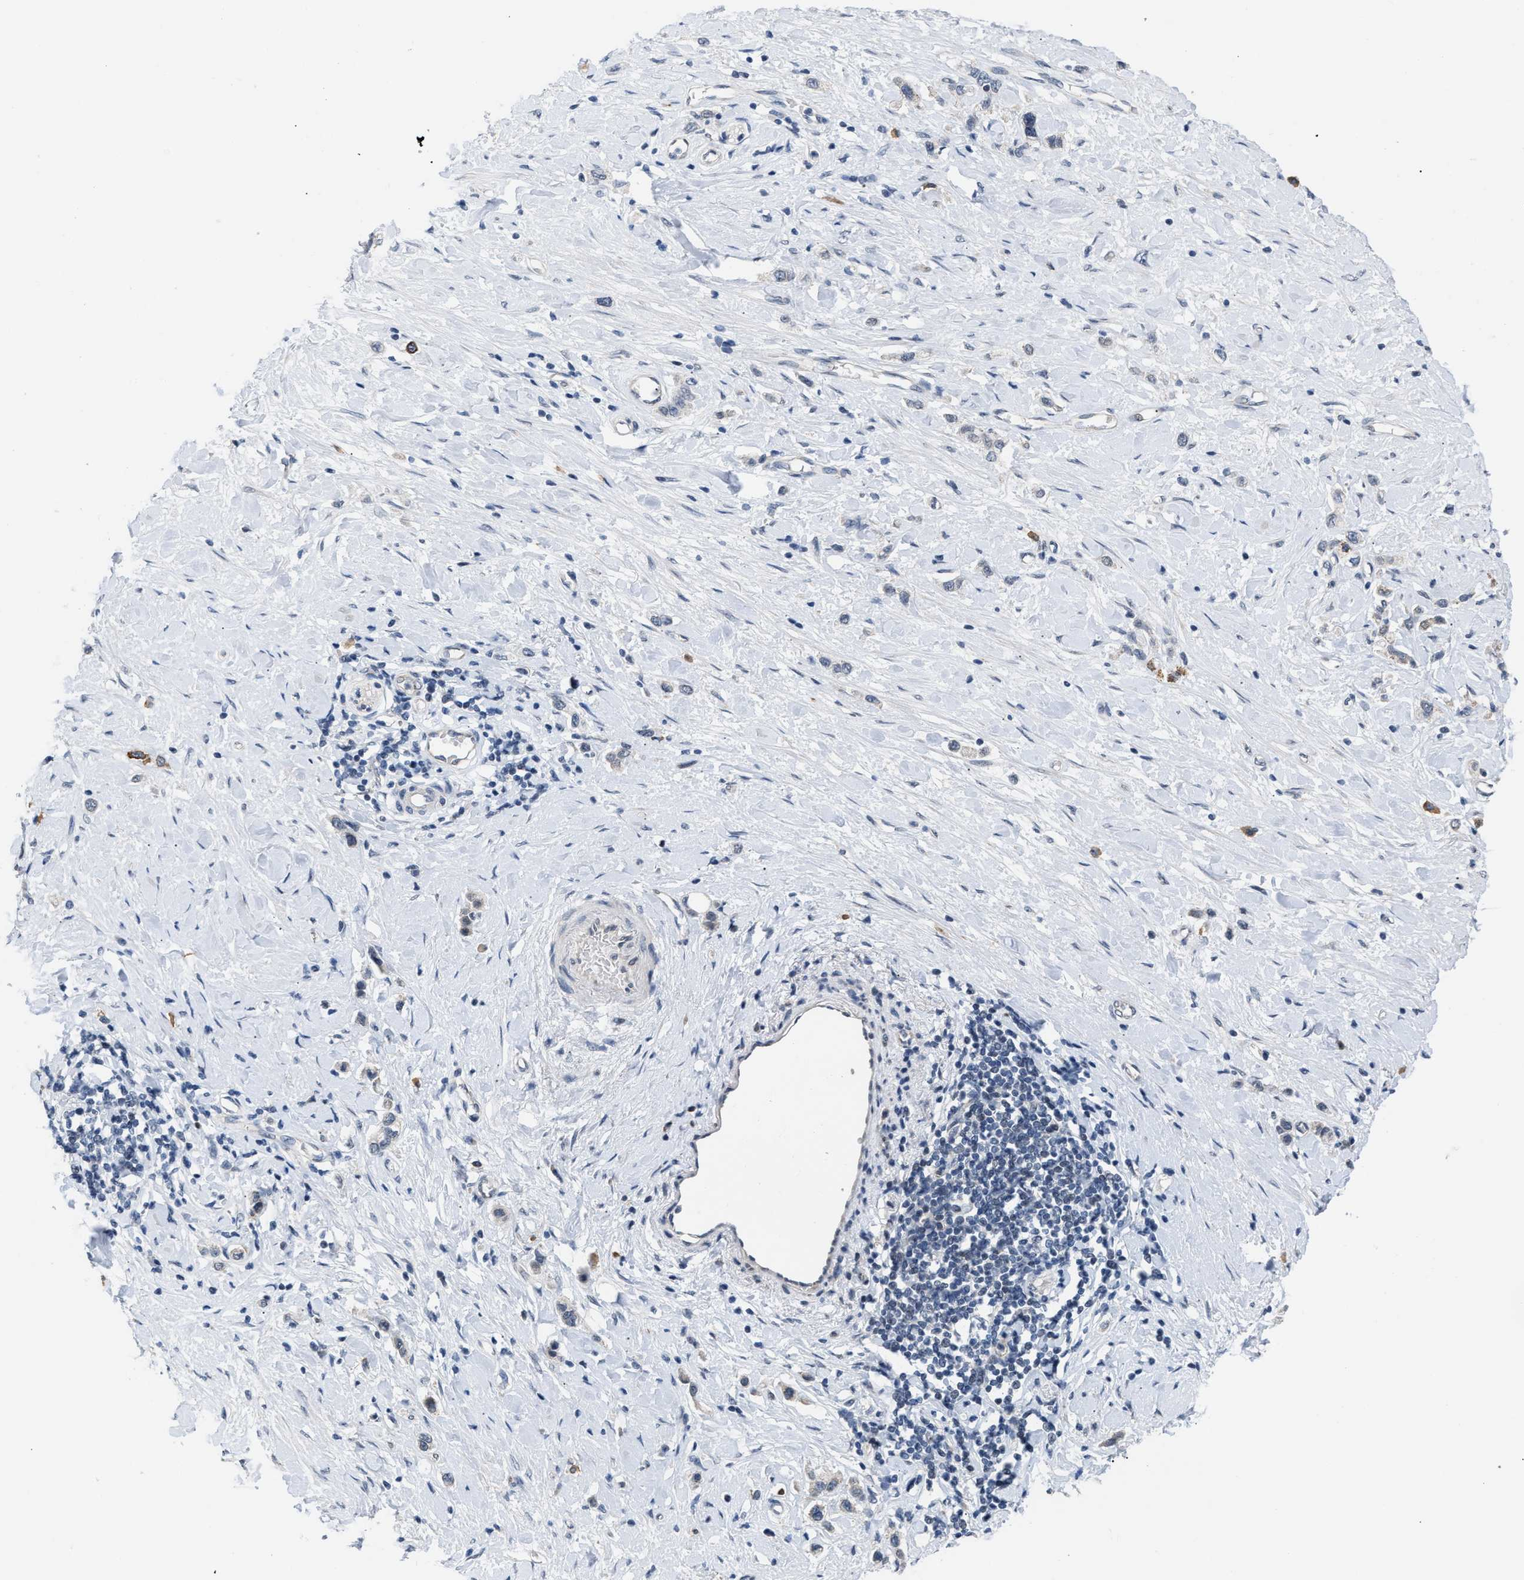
{"staining": {"intensity": "moderate", "quantity": "<25%", "location": "cytoplasmic/membranous"}, "tissue": "stomach cancer", "cell_type": "Tumor cells", "image_type": "cancer", "snomed": [{"axis": "morphology", "description": "Adenocarcinoma, NOS"}, {"axis": "topography", "description": "Stomach"}], "caption": "Immunohistochemistry (IHC) (DAB (3,3'-diaminobenzidine)) staining of human stomach cancer demonstrates moderate cytoplasmic/membranous protein staining in approximately <25% of tumor cells. The staining was performed using DAB, with brown indicating positive protein expression. Nuclei are stained blue with hematoxylin.", "gene": "TXNRD3", "patient": {"sex": "female", "age": 65}}